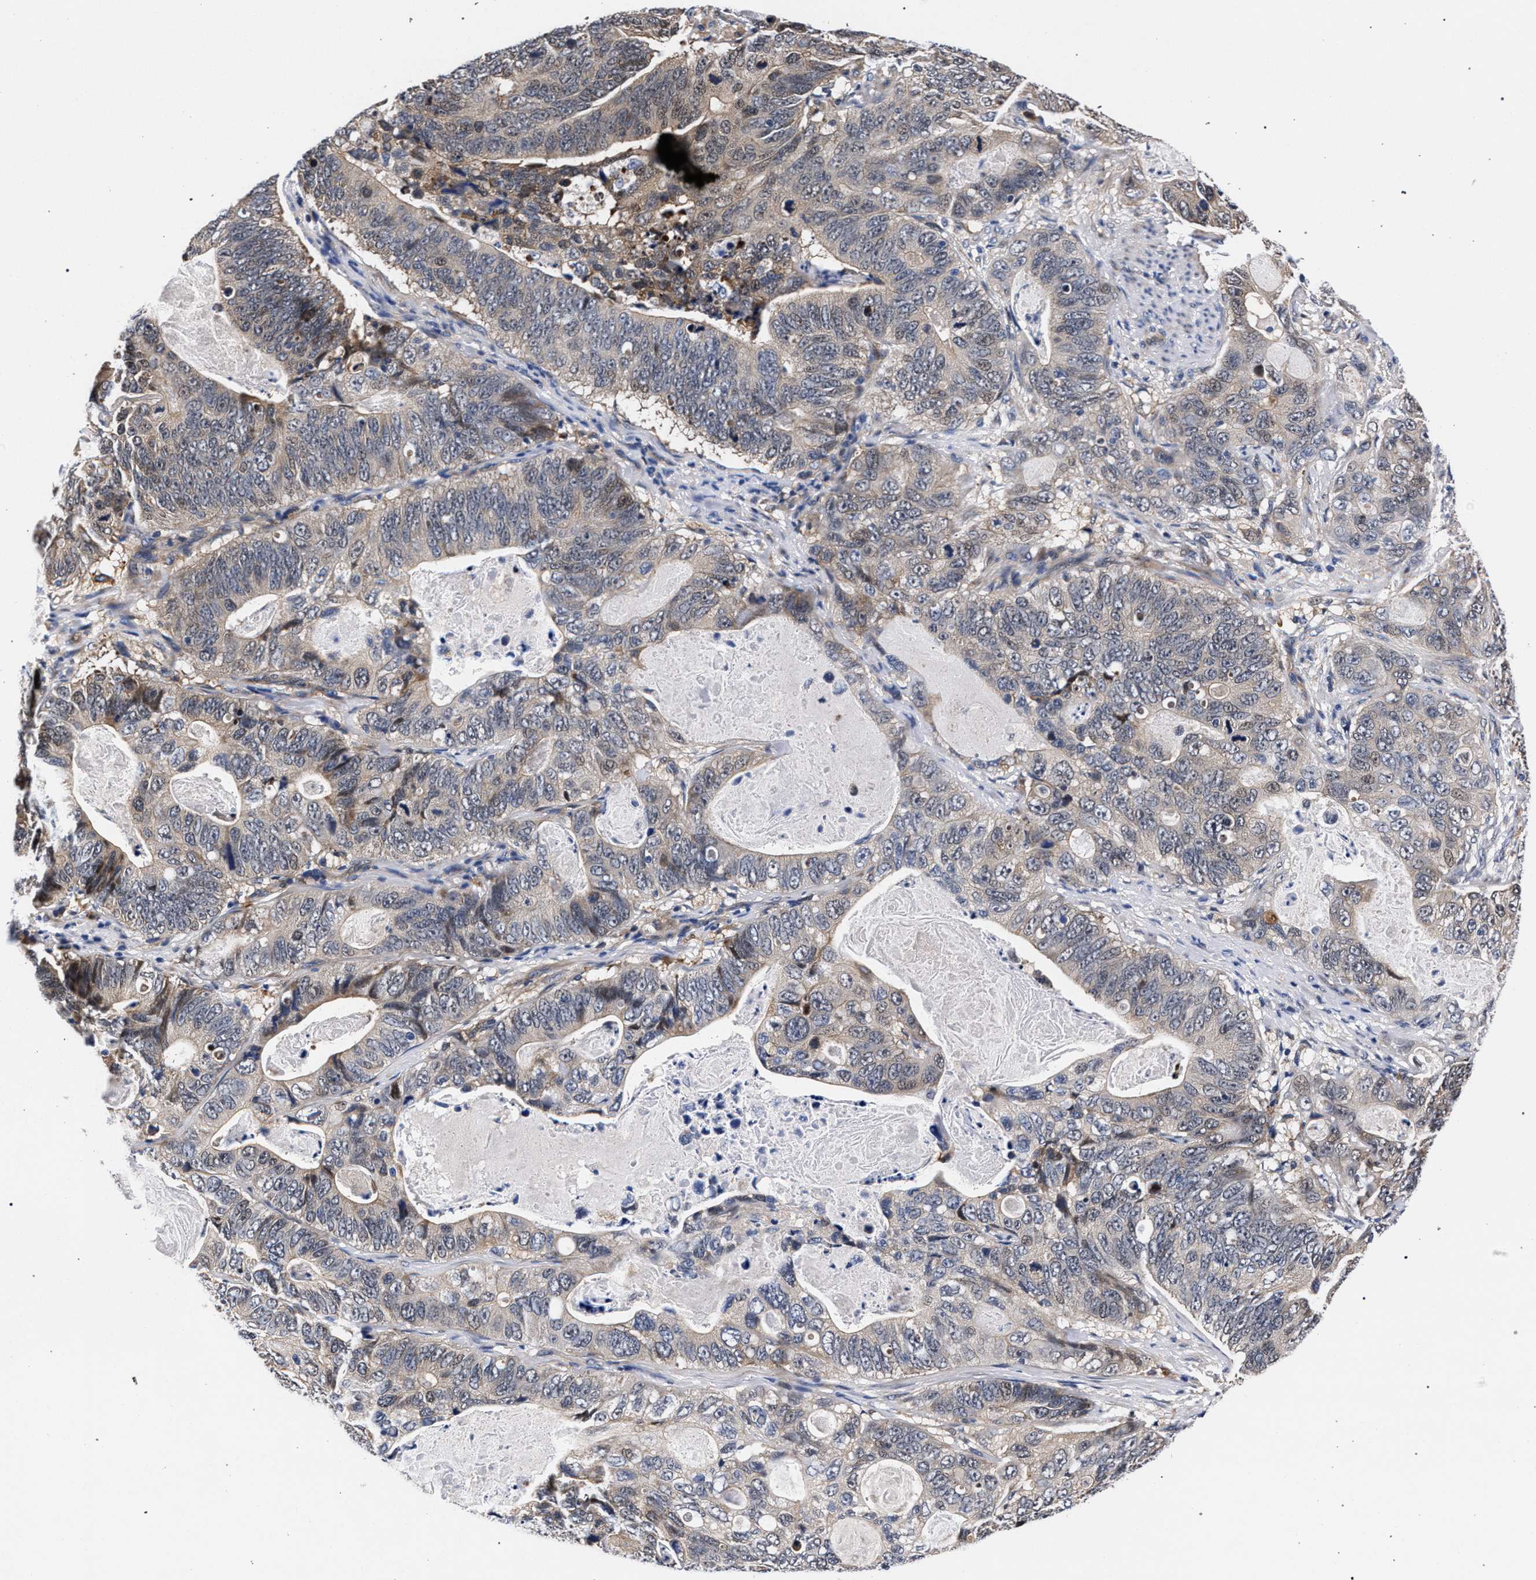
{"staining": {"intensity": "moderate", "quantity": "<25%", "location": "cytoplasmic/membranous"}, "tissue": "stomach cancer", "cell_type": "Tumor cells", "image_type": "cancer", "snomed": [{"axis": "morphology", "description": "Normal tissue, NOS"}, {"axis": "morphology", "description": "Adenocarcinoma, NOS"}, {"axis": "topography", "description": "Stomach"}], "caption": "This is a micrograph of immunohistochemistry (IHC) staining of stomach adenocarcinoma, which shows moderate staining in the cytoplasmic/membranous of tumor cells.", "gene": "ZNF462", "patient": {"sex": "female", "age": 89}}